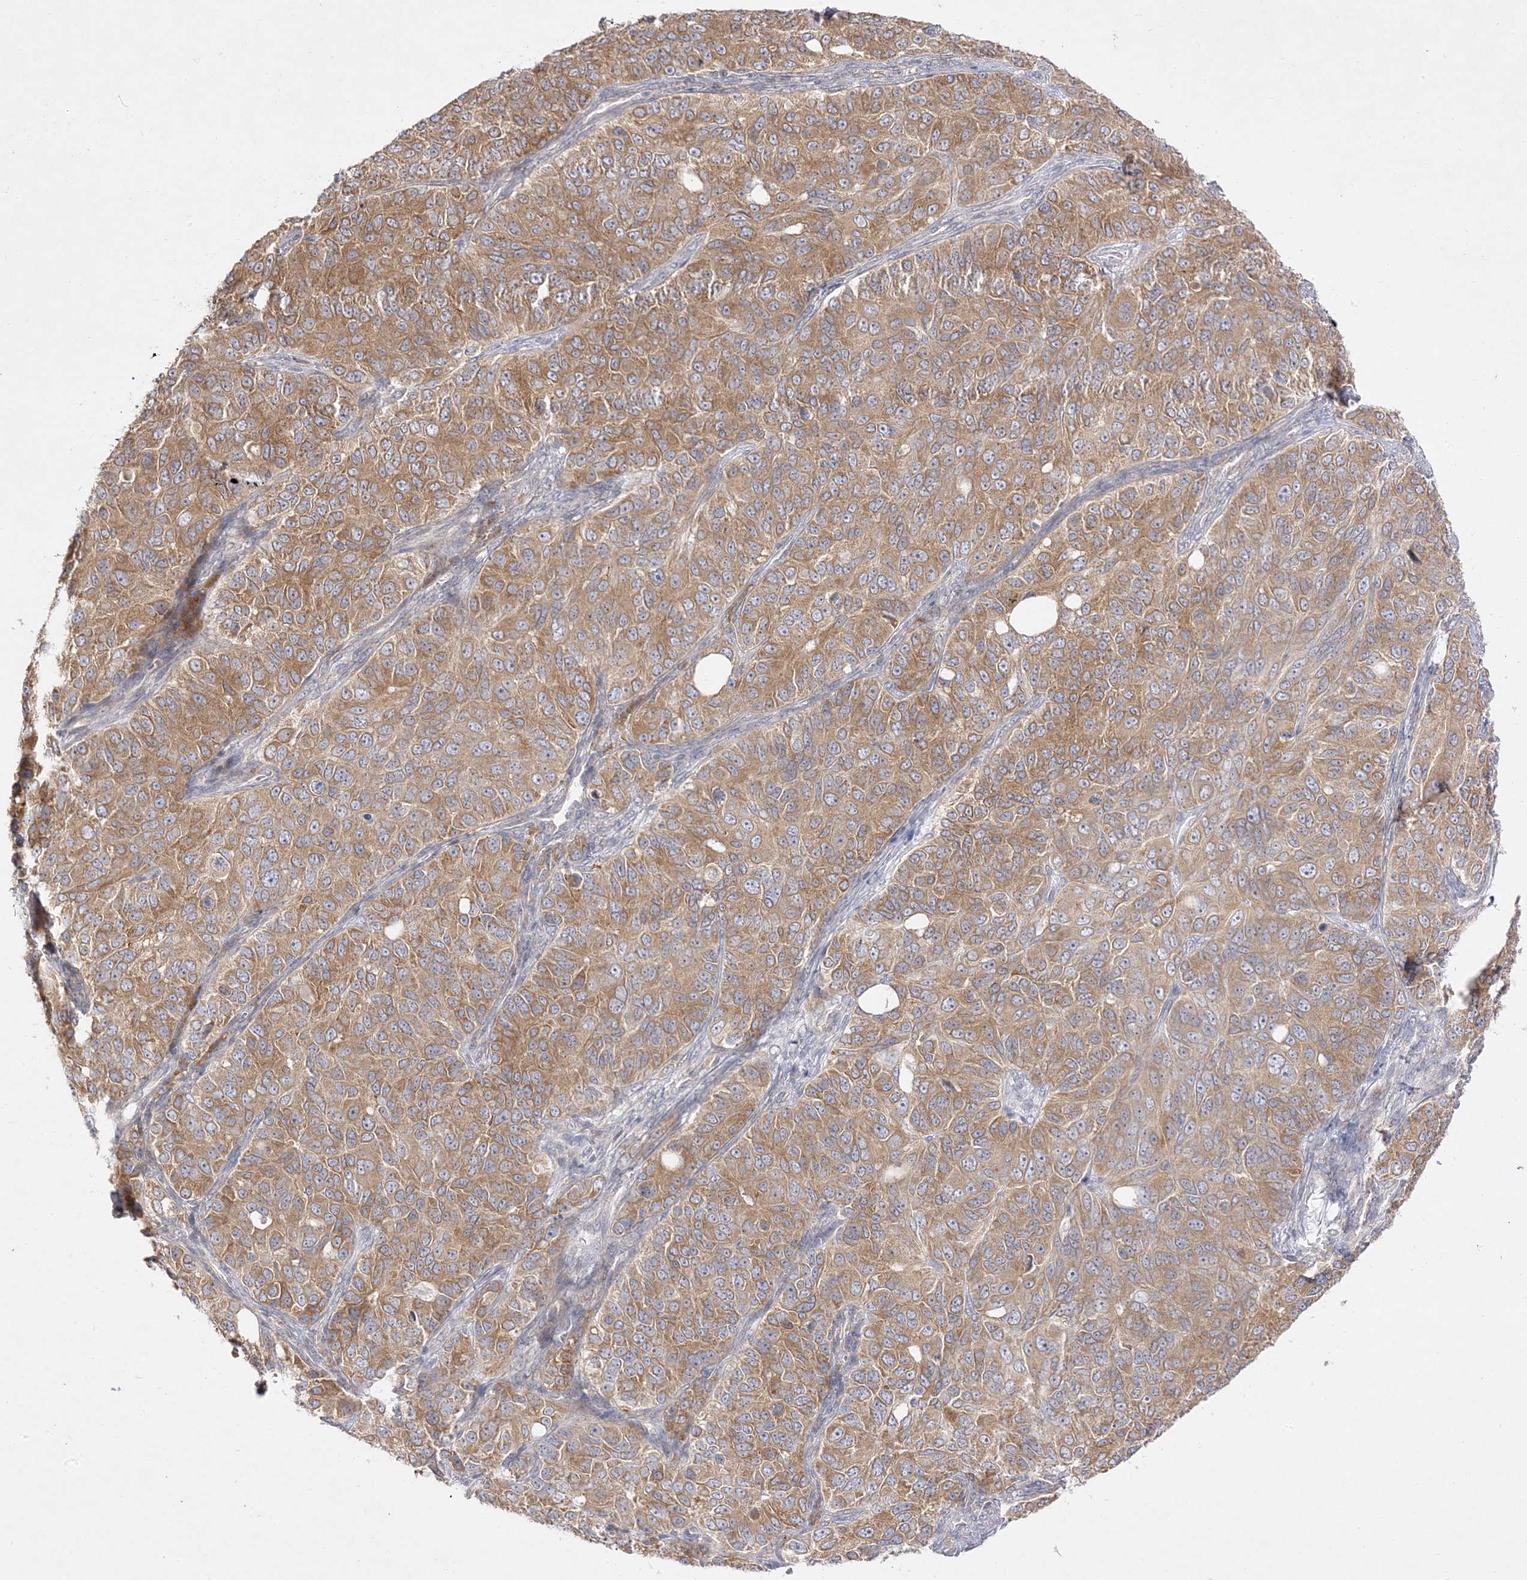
{"staining": {"intensity": "moderate", "quantity": ">75%", "location": "cytoplasmic/membranous"}, "tissue": "ovarian cancer", "cell_type": "Tumor cells", "image_type": "cancer", "snomed": [{"axis": "morphology", "description": "Carcinoma, endometroid"}, {"axis": "topography", "description": "Ovary"}], "caption": "Moderate cytoplasmic/membranous expression is present in approximately >75% of tumor cells in ovarian endometroid carcinoma. (Stains: DAB (3,3'-diaminobenzidine) in brown, nuclei in blue, Microscopy: brightfield microscopy at high magnification).", "gene": "C2CD2", "patient": {"sex": "female", "age": 51}}